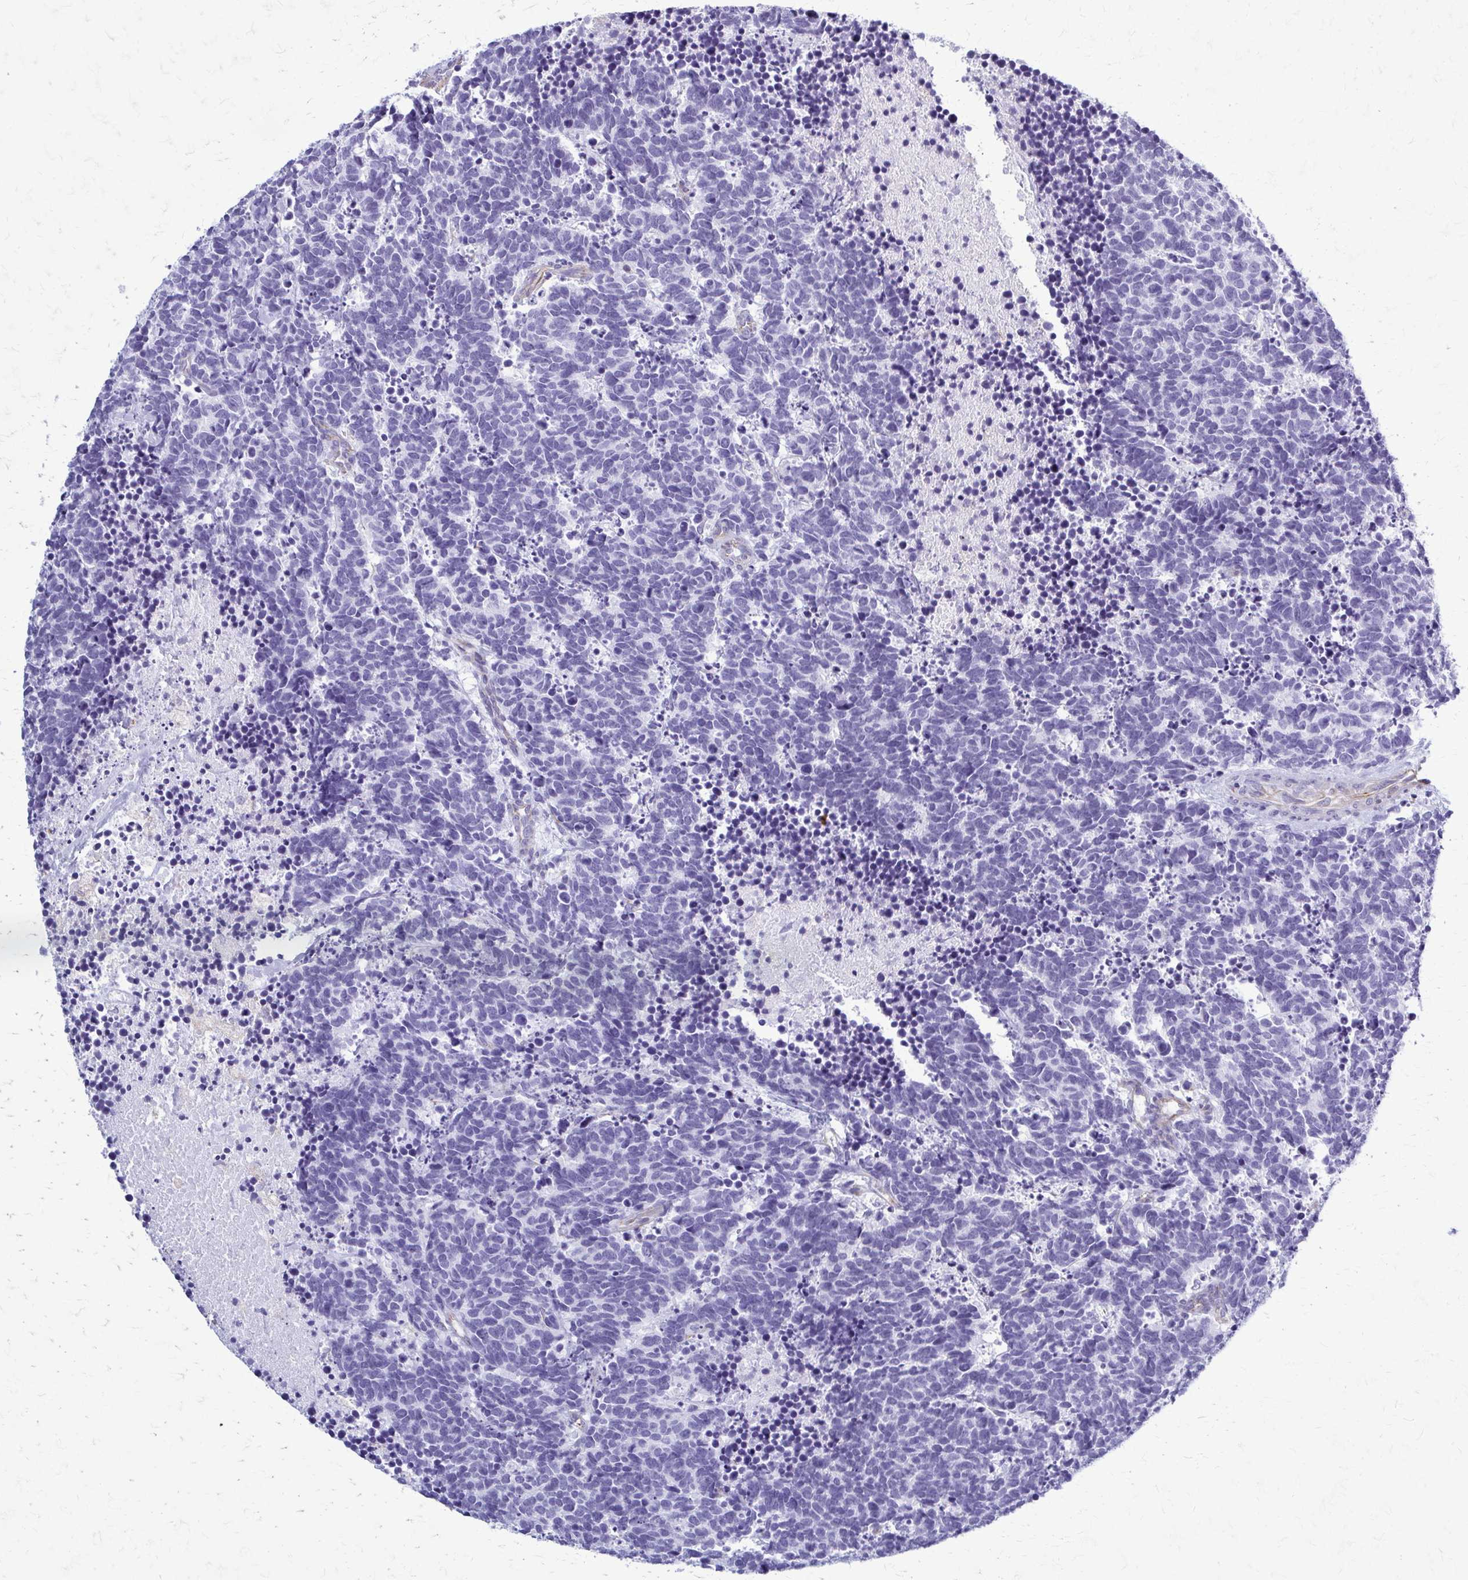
{"staining": {"intensity": "negative", "quantity": "none", "location": "none"}, "tissue": "carcinoid", "cell_type": "Tumor cells", "image_type": "cancer", "snomed": [{"axis": "morphology", "description": "Carcinoma, NOS"}, {"axis": "morphology", "description": "Carcinoid, malignant, NOS"}, {"axis": "topography", "description": "Prostate"}], "caption": "Immunohistochemistry of human carcinoid exhibits no staining in tumor cells.", "gene": "GFAP", "patient": {"sex": "male", "age": 57}}